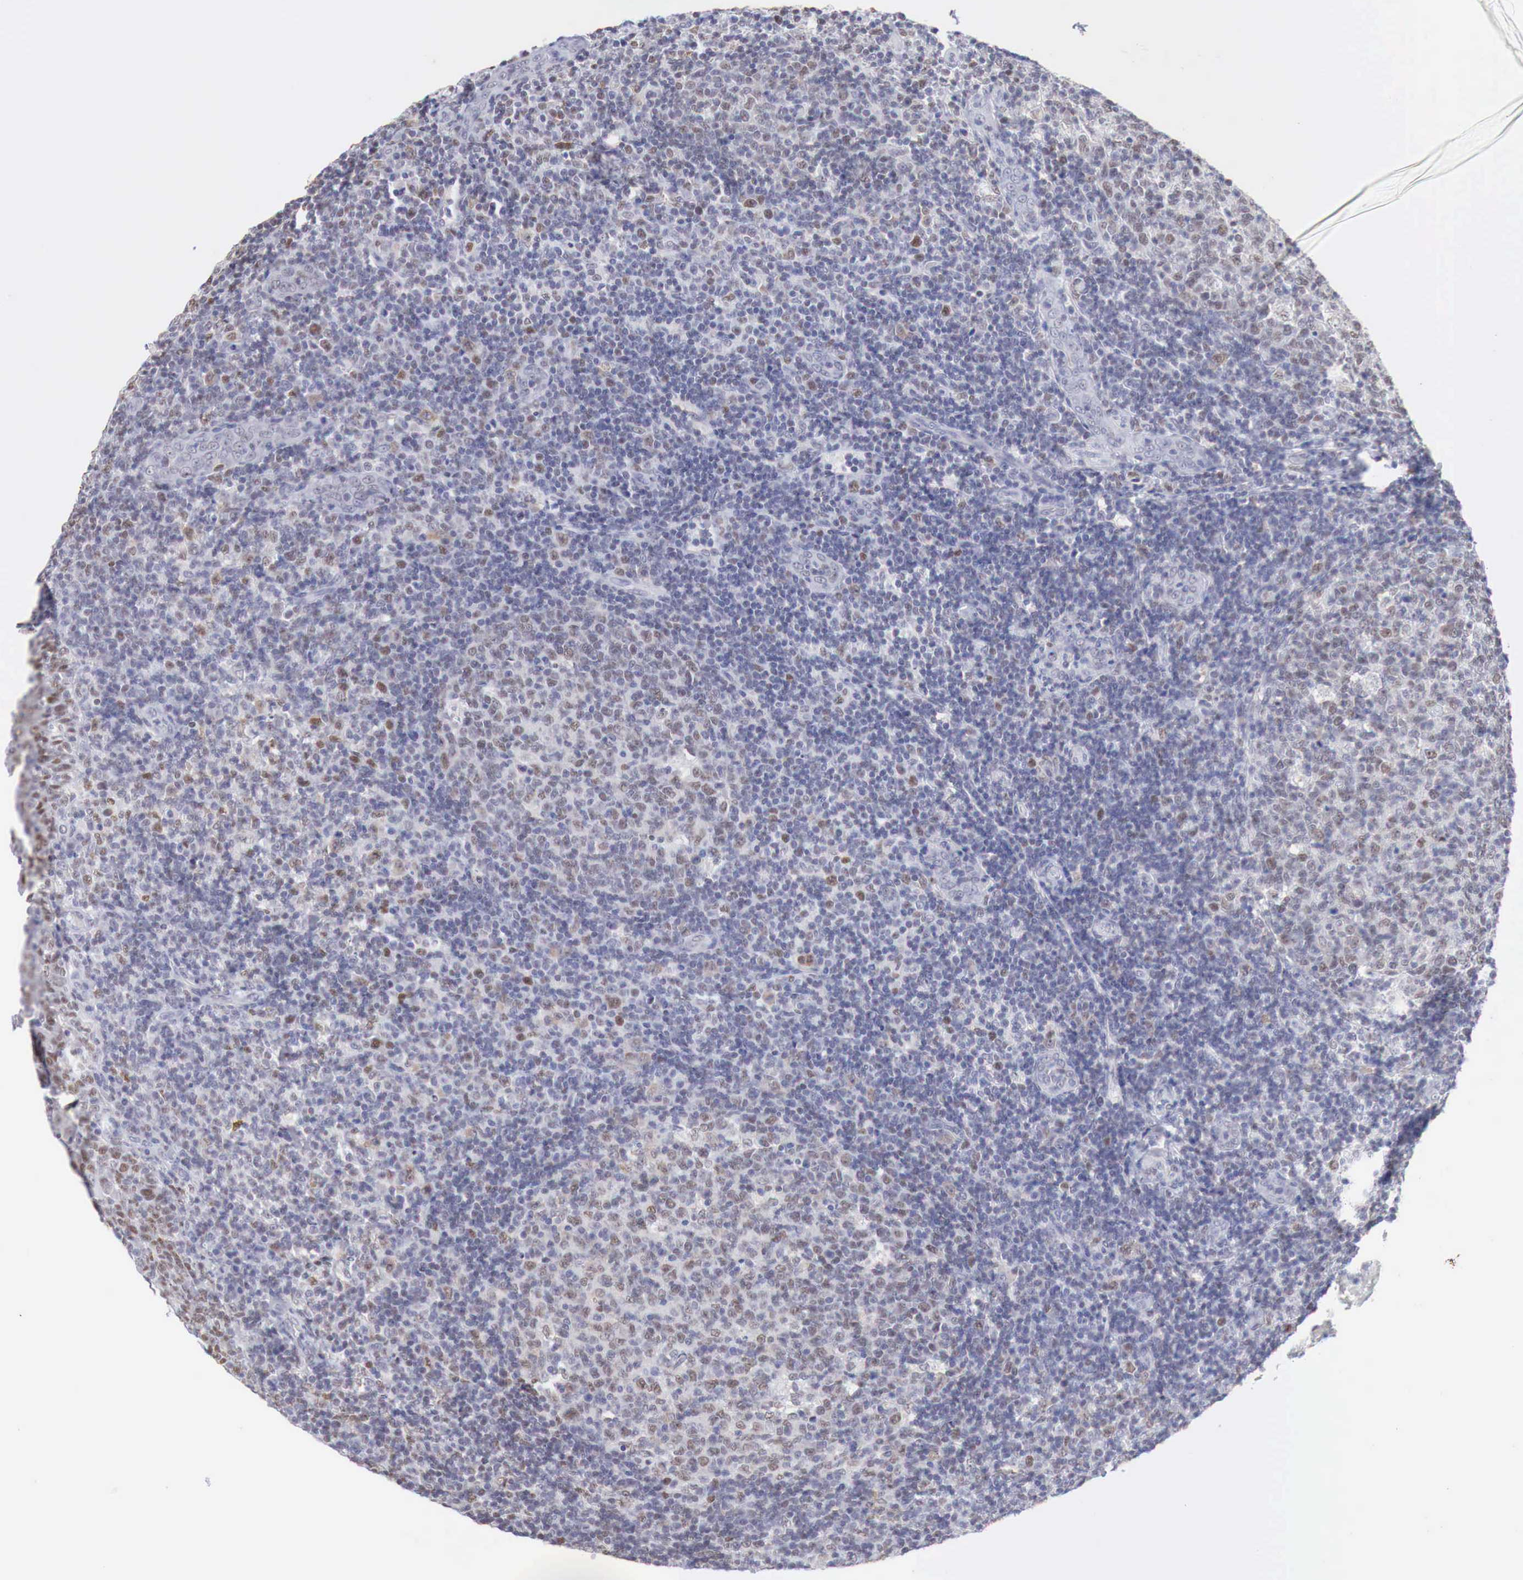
{"staining": {"intensity": "weak", "quantity": "<25%", "location": "cytoplasmic/membranous,nuclear"}, "tissue": "tonsil", "cell_type": "Germinal center cells", "image_type": "normal", "snomed": [{"axis": "morphology", "description": "Normal tissue, NOS"}, {"axis": "topography", "description": "Tonsil"}], "caption": "Unremarkable tonsil was stained to show a protein in brown. There is no significant staining in germinal center cells. The staining was performed using DAB to visualize the protein expression in brown, while the nuclei were stained in blue with hematoxylin (Magnification: 20x).", "gene": "FOXP2", "patient": {"sex": "female", "age": 3}}